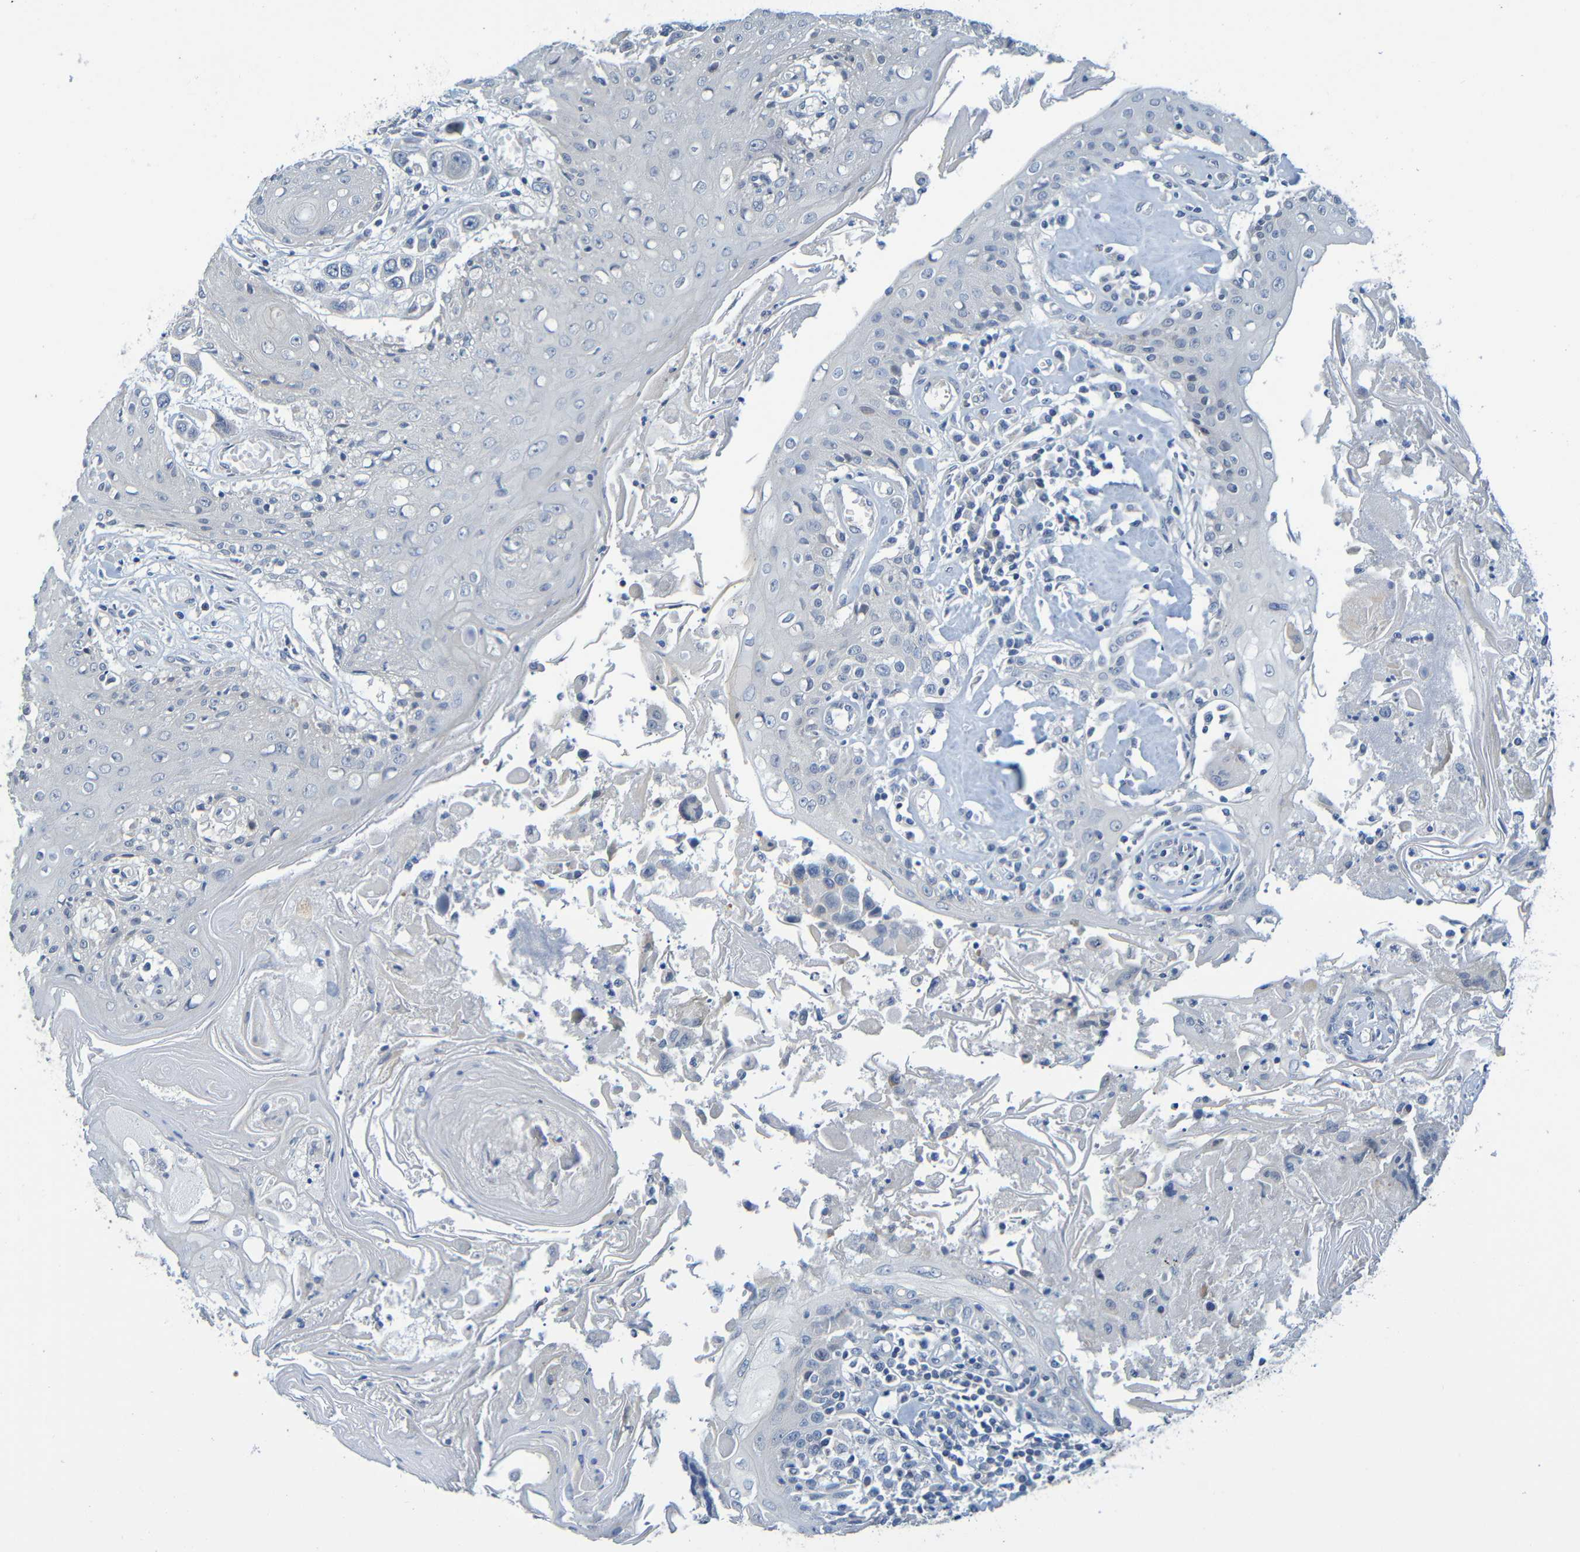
{"staining": {"intensity": "negative", "quantity": "none", "location": "none"}, "tissue": "head and neck cancer", "cell_type": "Tumor cells", "image_type": "cancer", "snomed": [{"axis": "morphology", "description": "Squamous cell carcinoma, NOS"}, {"axis": "topography", "description": "Oral tissue"}, {"axis": "topography", "description": "Head-Neck"}], "caption": "DAB immunohistochemical staining of head and neck cancer (squamous cell carcinoma) exhibits no significant expression in tumor cells.", "gene": "CYP4F2", "patient": {"sex": "female", "age": 76}}